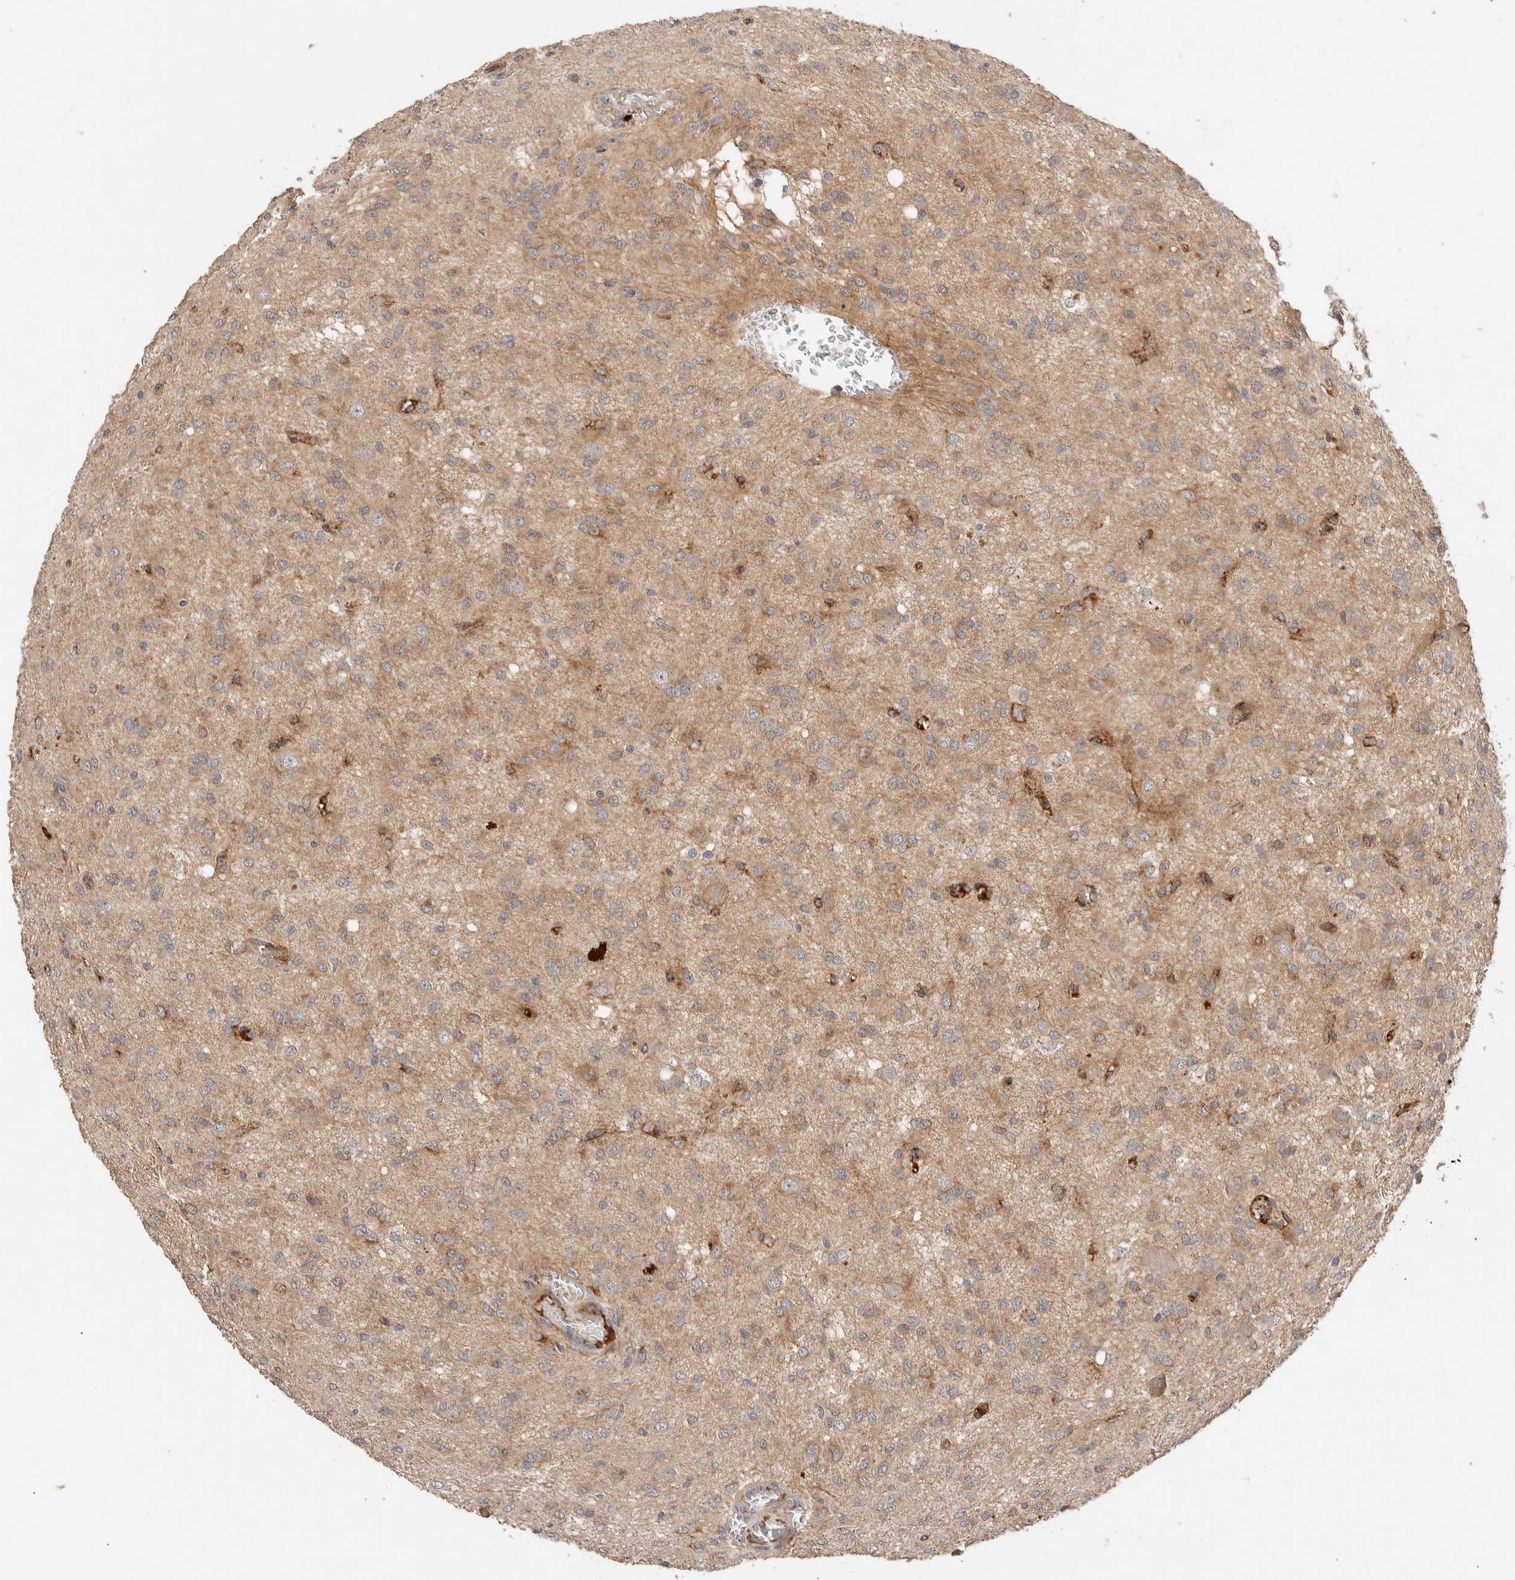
{"staining": {"intensity": "weak", "quantity": ">75%", "location": "cytoplasmic/membranous"}, "tissue": "glioma", "cell_type": "Tumor cells", "image_type": "cancer", "snomed": [{"axis": "morphology", "description": "Glioma, malignant, High grade"}, {"axis": "topography", "description": "Brain"}], "caption": "High-magnification brightfield microscopy of glioma stained with DAB (3,3'-diaminobenzidine) (brown) and counterstained with hematoxylin (blue). tumor cells exhibit weak cytoplasmic/membranous staining is appreciated in approximately>75% of cells.", "gene": "CASK", "patient": {"sex": "female", "age": 59}}